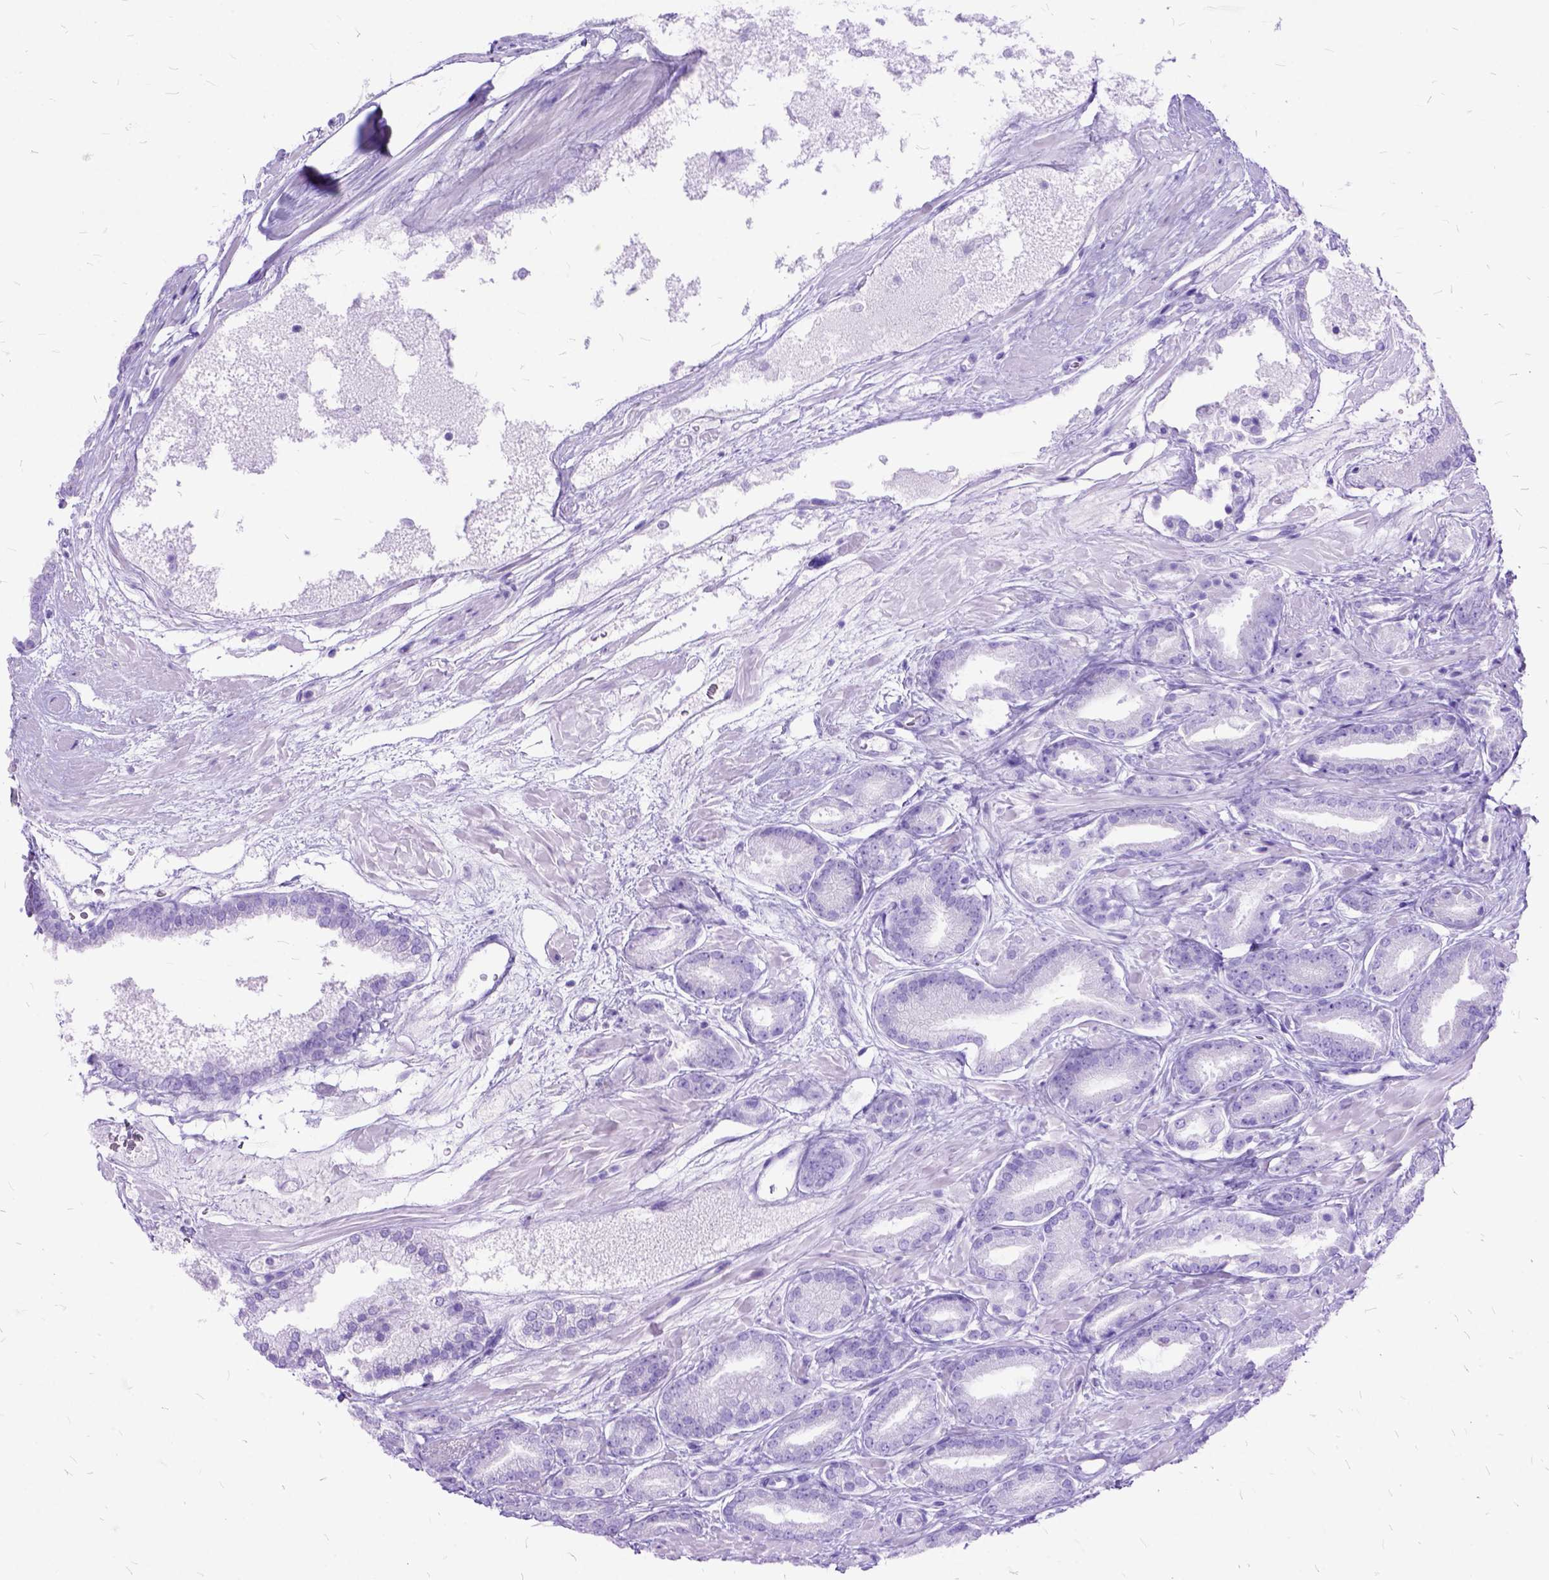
{"staining": {"intensity": "negative", "quantity": "none", "location": "none"}, "tissue": "prostate cancer", "cell_type": "Tumor cells", "image_type": "cancer", "snomed": [{"axis": "morphology", "description": "Adenocarcinoma, High grade"}, {"axis": "topography", "description": "Prostate"}], "caption": "Human adenocarcinoma (high-grade) (prostate) stained for a protein using immunohistochemistry (IHC) reveals no positivity in tumor cells.", "gene": "DNAH2", "patient": {"sex": "male", "age": 56}}